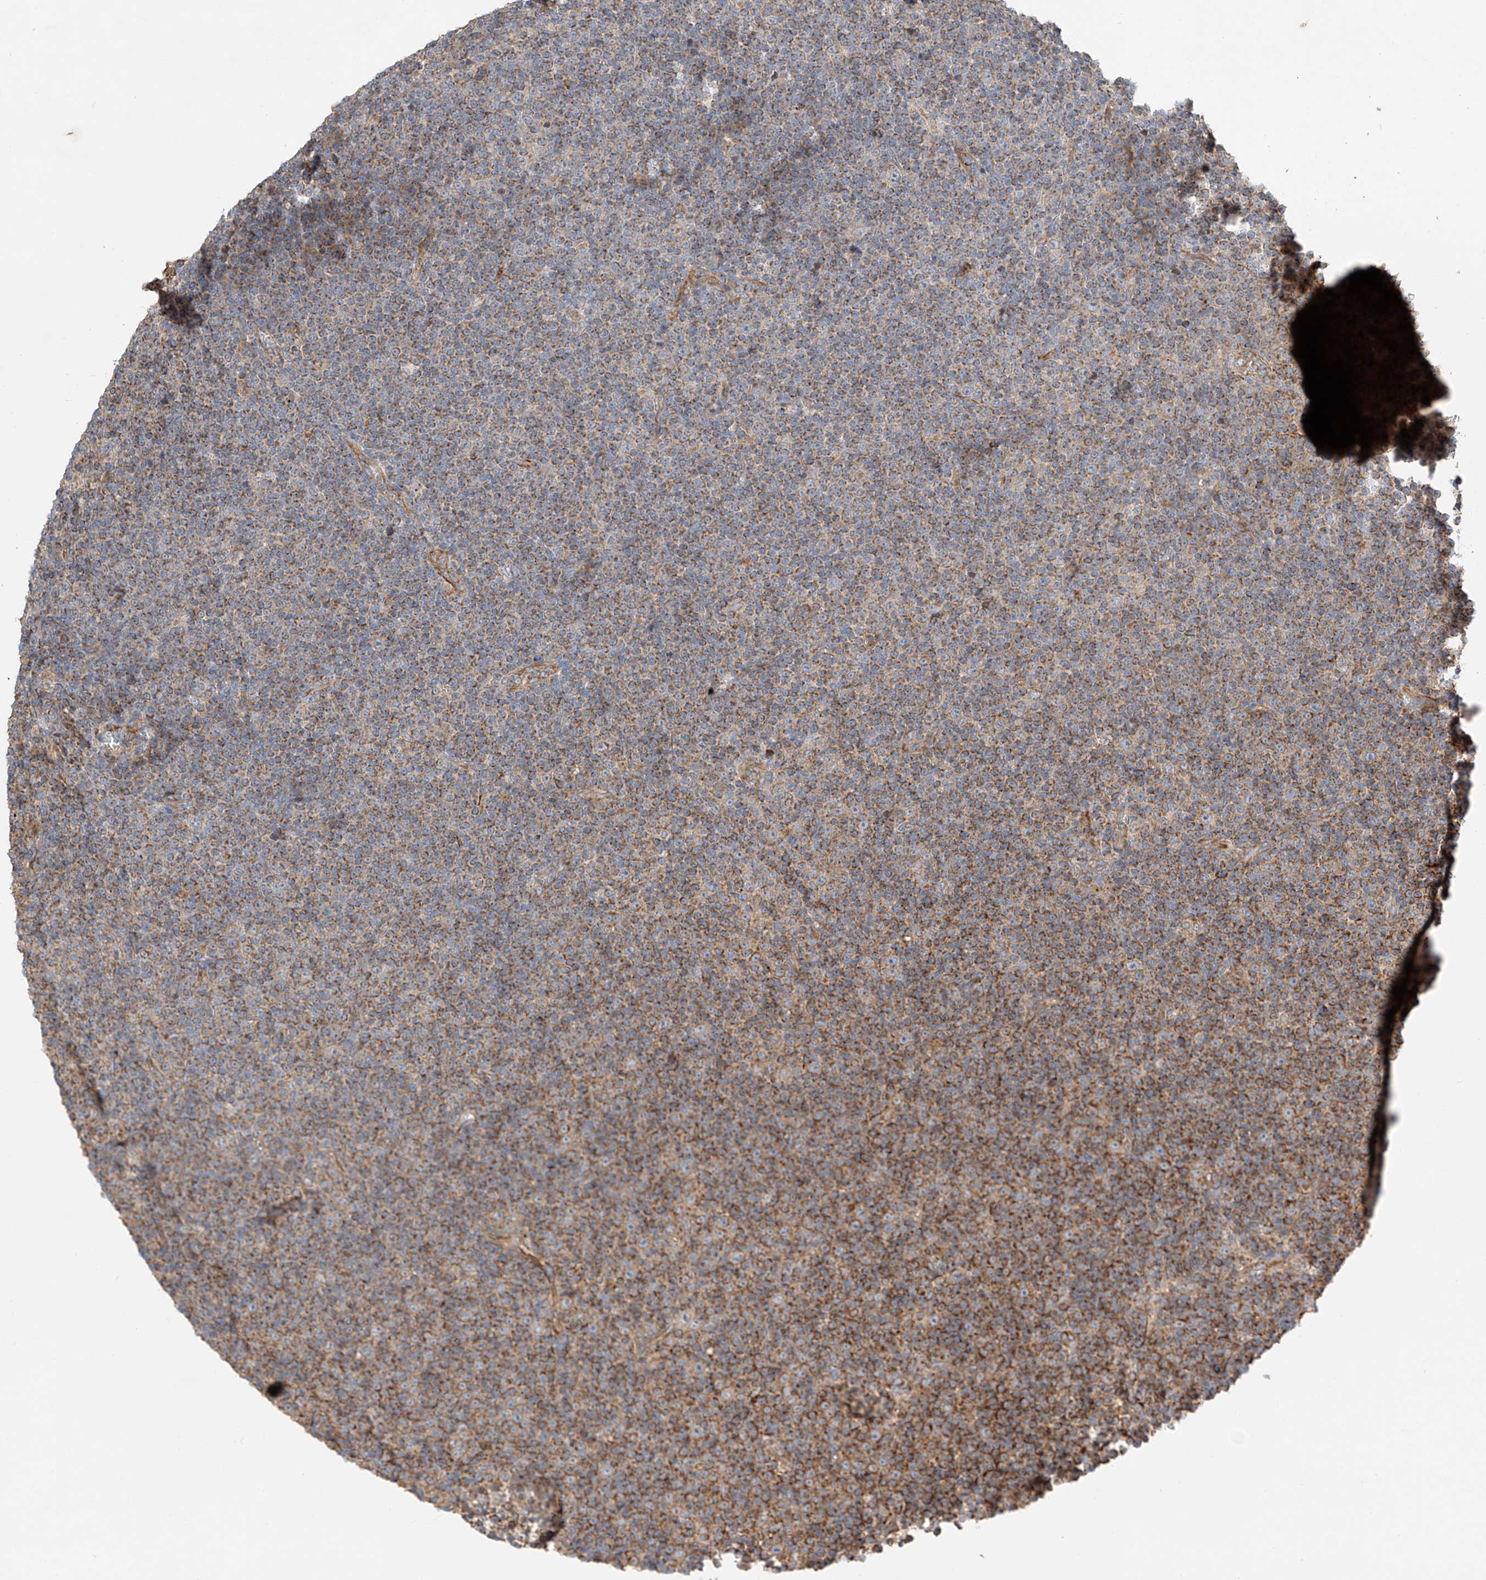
{"staining": {"intensity": "strong", "quantity": ">75%", "location": "cytoplasmic/membranous"}, "tissue": "lymphoma", "cell_type": "Tumor cells", "image_type": "cancer", "snomed": [{"axis": "morphology", "description": "Malignant lymphoma, non-Hodgkin's type, Low grade"}, {"axis": "topography", "description": "Lymph node"}], "caption": "A photomicrograph of human malignant lymphoma, non-Hodgkin's type (low-grade) stained for a protein exhibits strong cytoplasmic/membranous brown staining in tumor cells. (IHC, brightfield microscopy, high magnification).", "gene": "RUSC1", "patient": {"sex": "female", "age": 67}}